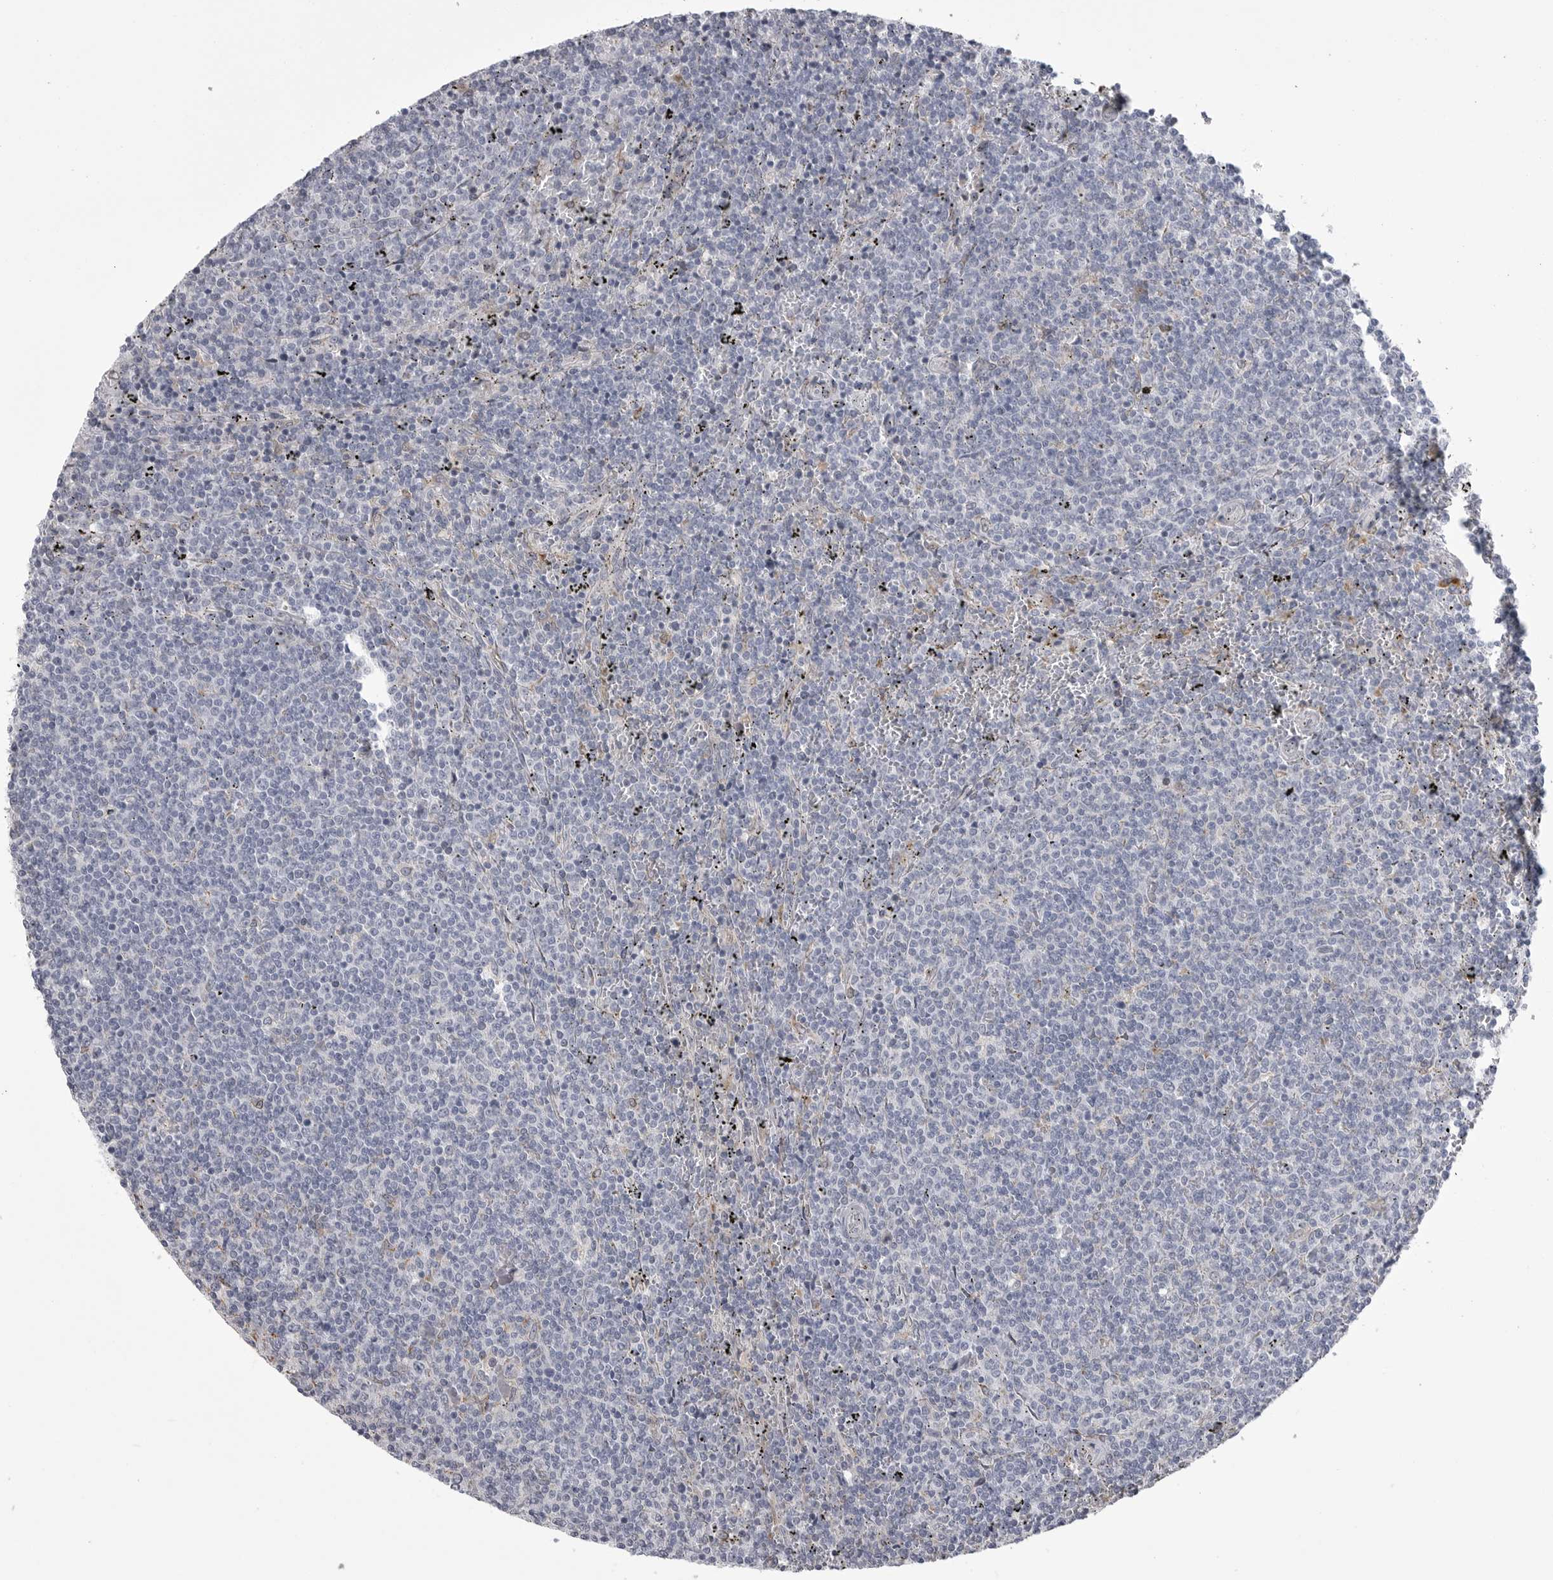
{"staining": {"intensity": "negative", "quantity": "none", "location": "none"}, "tissue": "lymphoma", "cell_type": "Tumor cells", "image_type": "cancer", "snomed": [{"axis": "morphology", "description": "Malignant lymphoma, non-Hodgkin's type, Low grade"}, {"axis": "topography", "description": "Spleen"}], "caption": "This image is of lymphoma stained with IHC to label a protein in brown with the nuclei are counter-stained blue. There is no expression in tumor cells.", "gene": "FKBP2", "patient": {"sex": "female", "age": 50}}